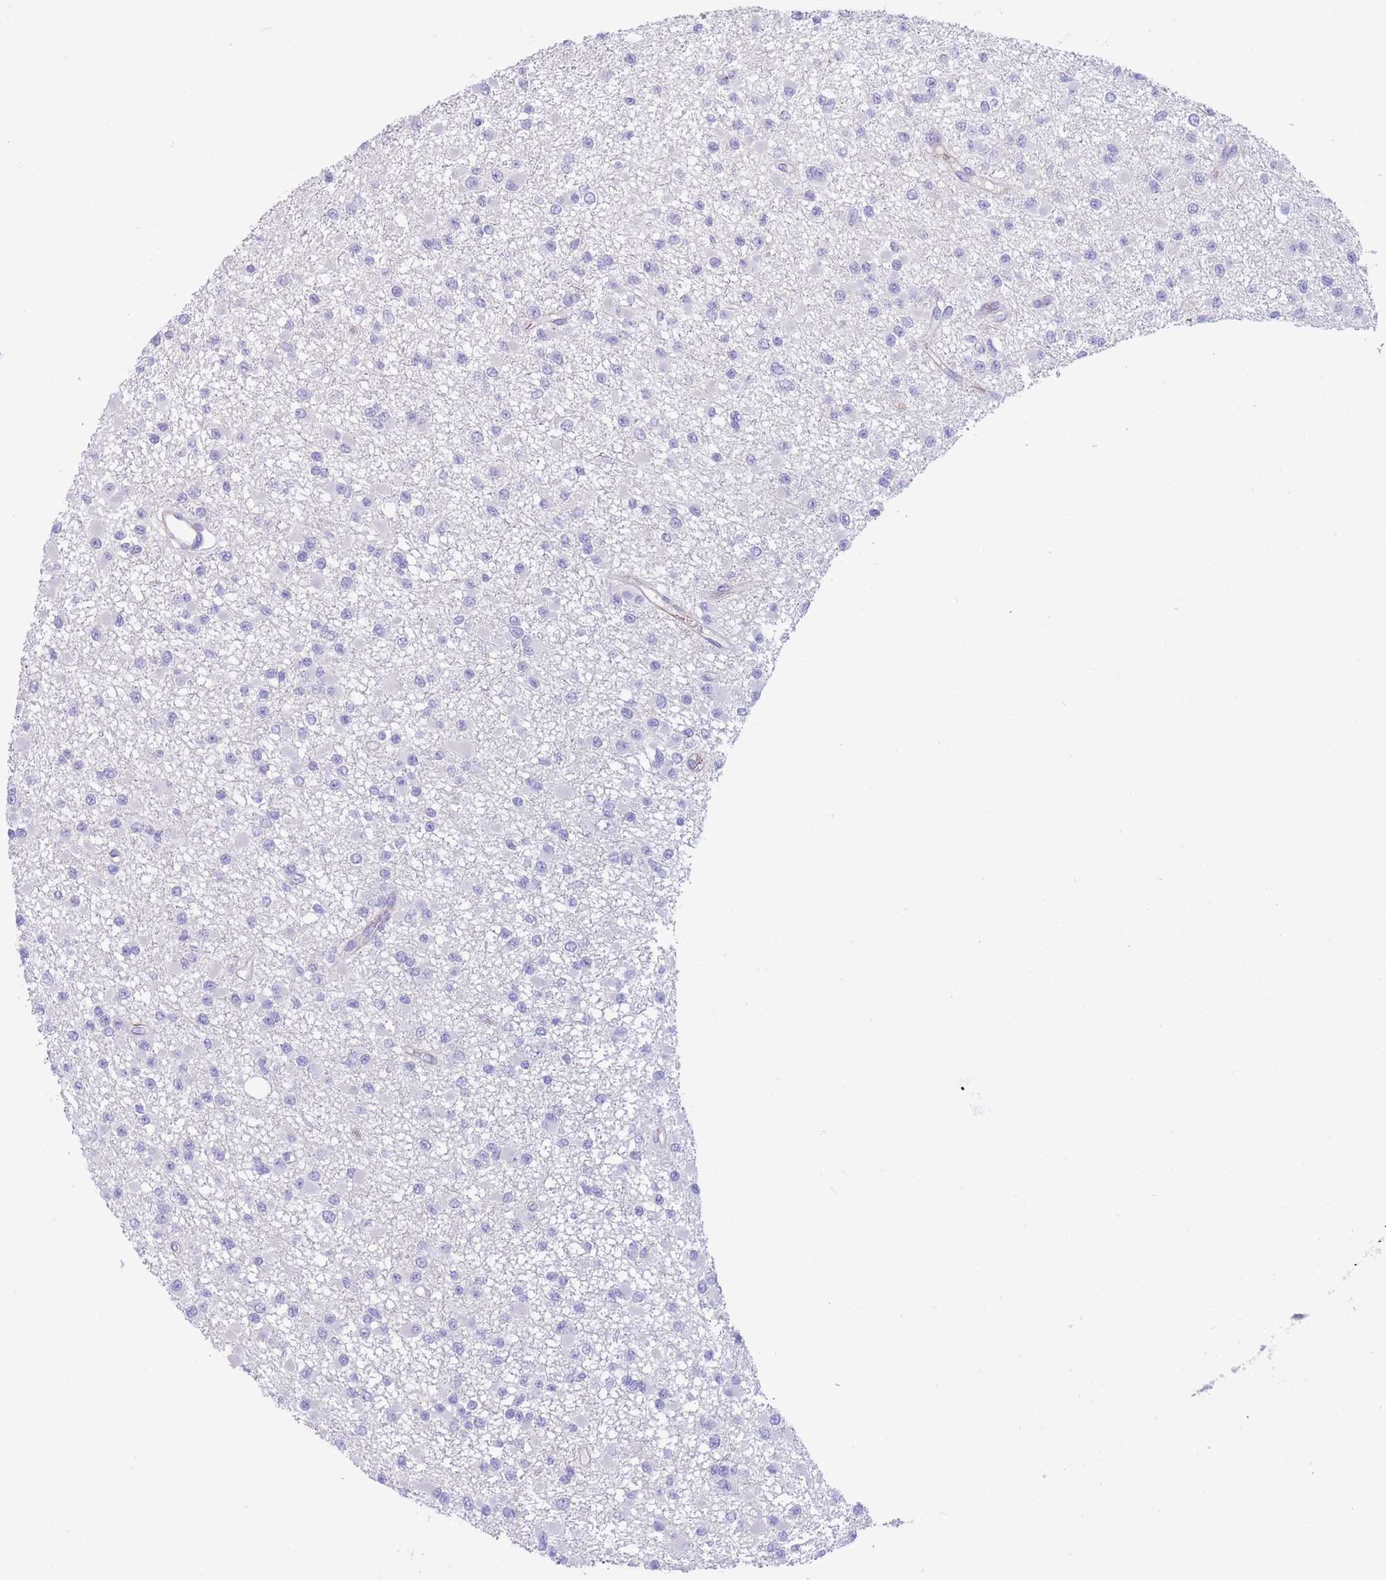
{"staining": {"intensity": "negative", "quantity": "none", "location": "none"}, "tissue": "glioma", "cell_type": "Tumor cells", "image_type": "cancer", "snomed": [{"axis": "morphology", "description": "Glioma, malignant, Low grade"}, {"axis": "topography", "description": "Brain"}], "caption": "Immunohistochemistry image of neoplastic tissue: malignant glioma (low-grade) stained with DAB shows no significant protein positivity in tumor cells. (DAB IHC visualized using brightfield microscopy, high magnification).", "gene": "DET1", "patient": {"sex": "female", "age": 22}}